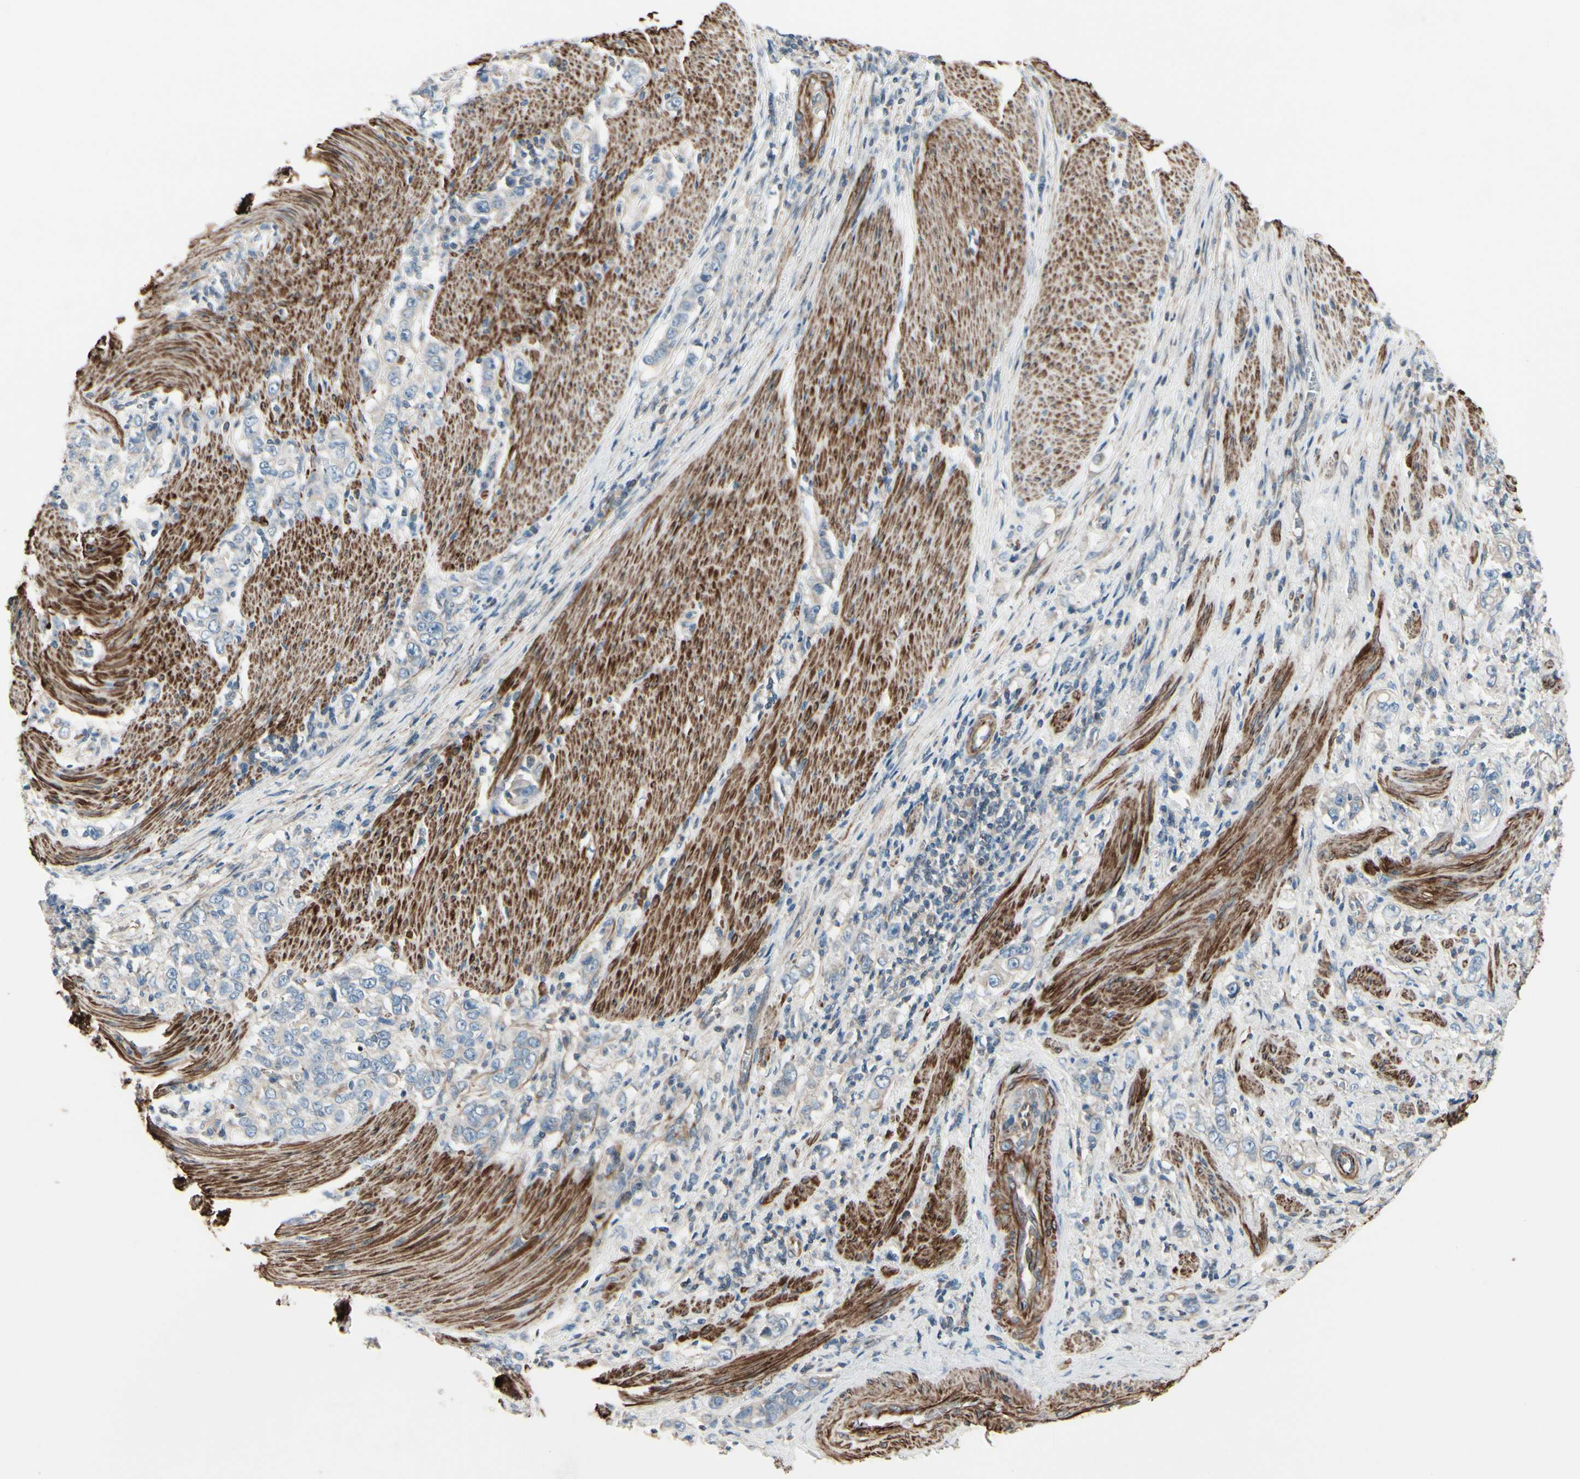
{"staining": {"intensity": "negative", "quantity": "none", "location": "none"}, "tissue": "stomach cancer", "cell_type": "Tumor cells", "image_type": "cancer", "snomed": [{"axis": "morphology", "description": "Adenocarcinoma, NOS"}, {"axis": "topography", "description": "Stomach, lower"}], "caption": "A high-resolution histopathology image shows immunohistochemistry (IHC) staining of stomach cancer (adenocarcinoma), which demonstrates no significant staining in tumor cells. (Brightfield microscopy of DAB immunohistochemistry (IHC) at high magnification).", "gene": "TPM1", "patient": {"sex": "female", "age": 72}}